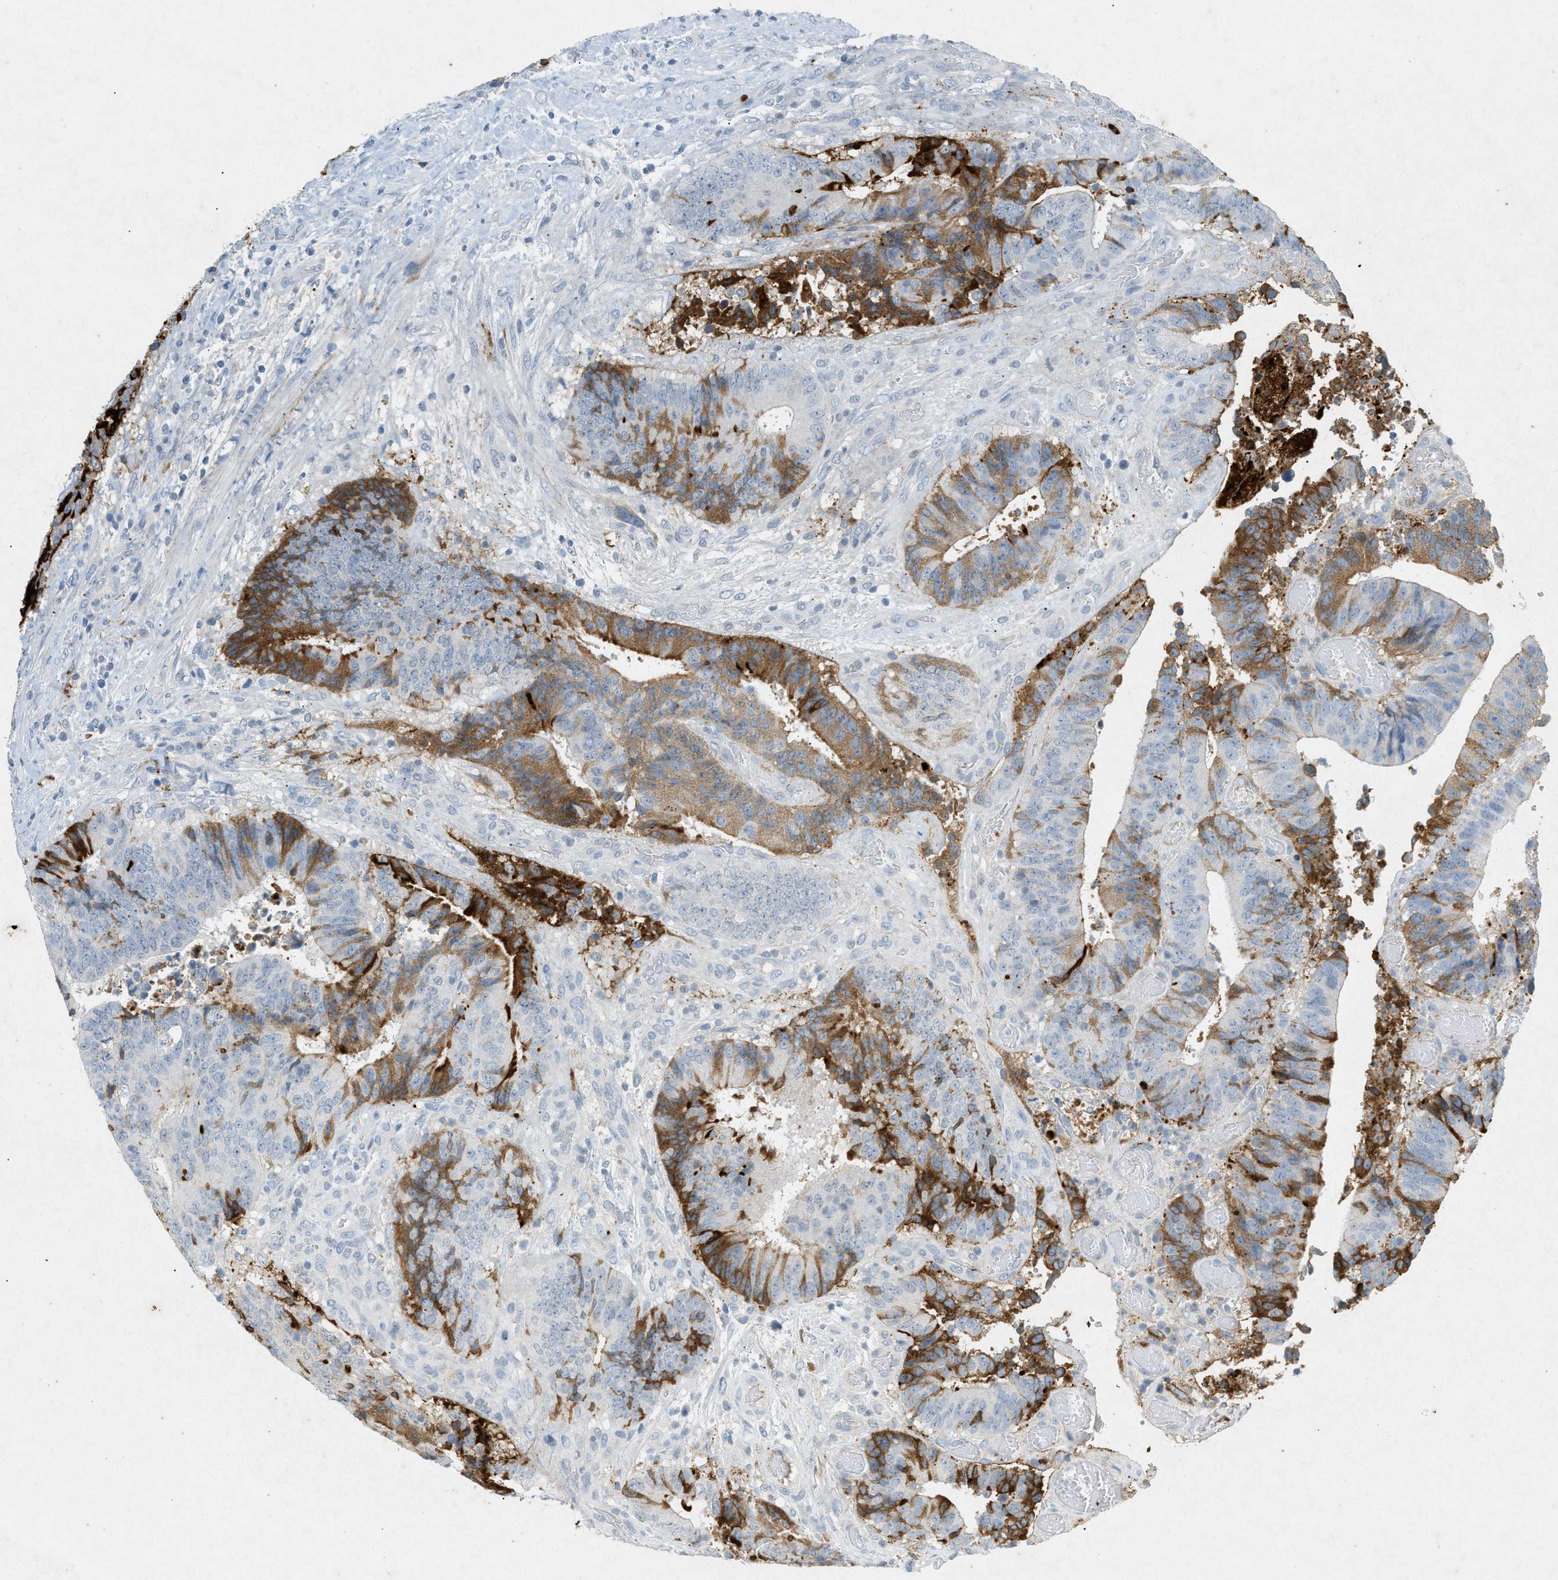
{"staining": {"intensity": "moderate", "quantity": "25%-75%", "location": "cytoplasmic/membranous"}, "tissue": "colorectal cancer", "cell_type": "Tumor cells", "image_type": "cancer", "snomed": [{"axis": "morphology", "description": "Adenocarcinoma, NOS"}, {"axis": "topography", "description": "Rectum"}], "caption": "IHC image of colorectal adenocarcinoma stained for a protein (brown), which reveals medium levels of moderate cytoplasmic/membranous expression in approximately 25%-75% of tumor cells.", "gene": "F2", "patient": {"sex": "male", "age": 72}}